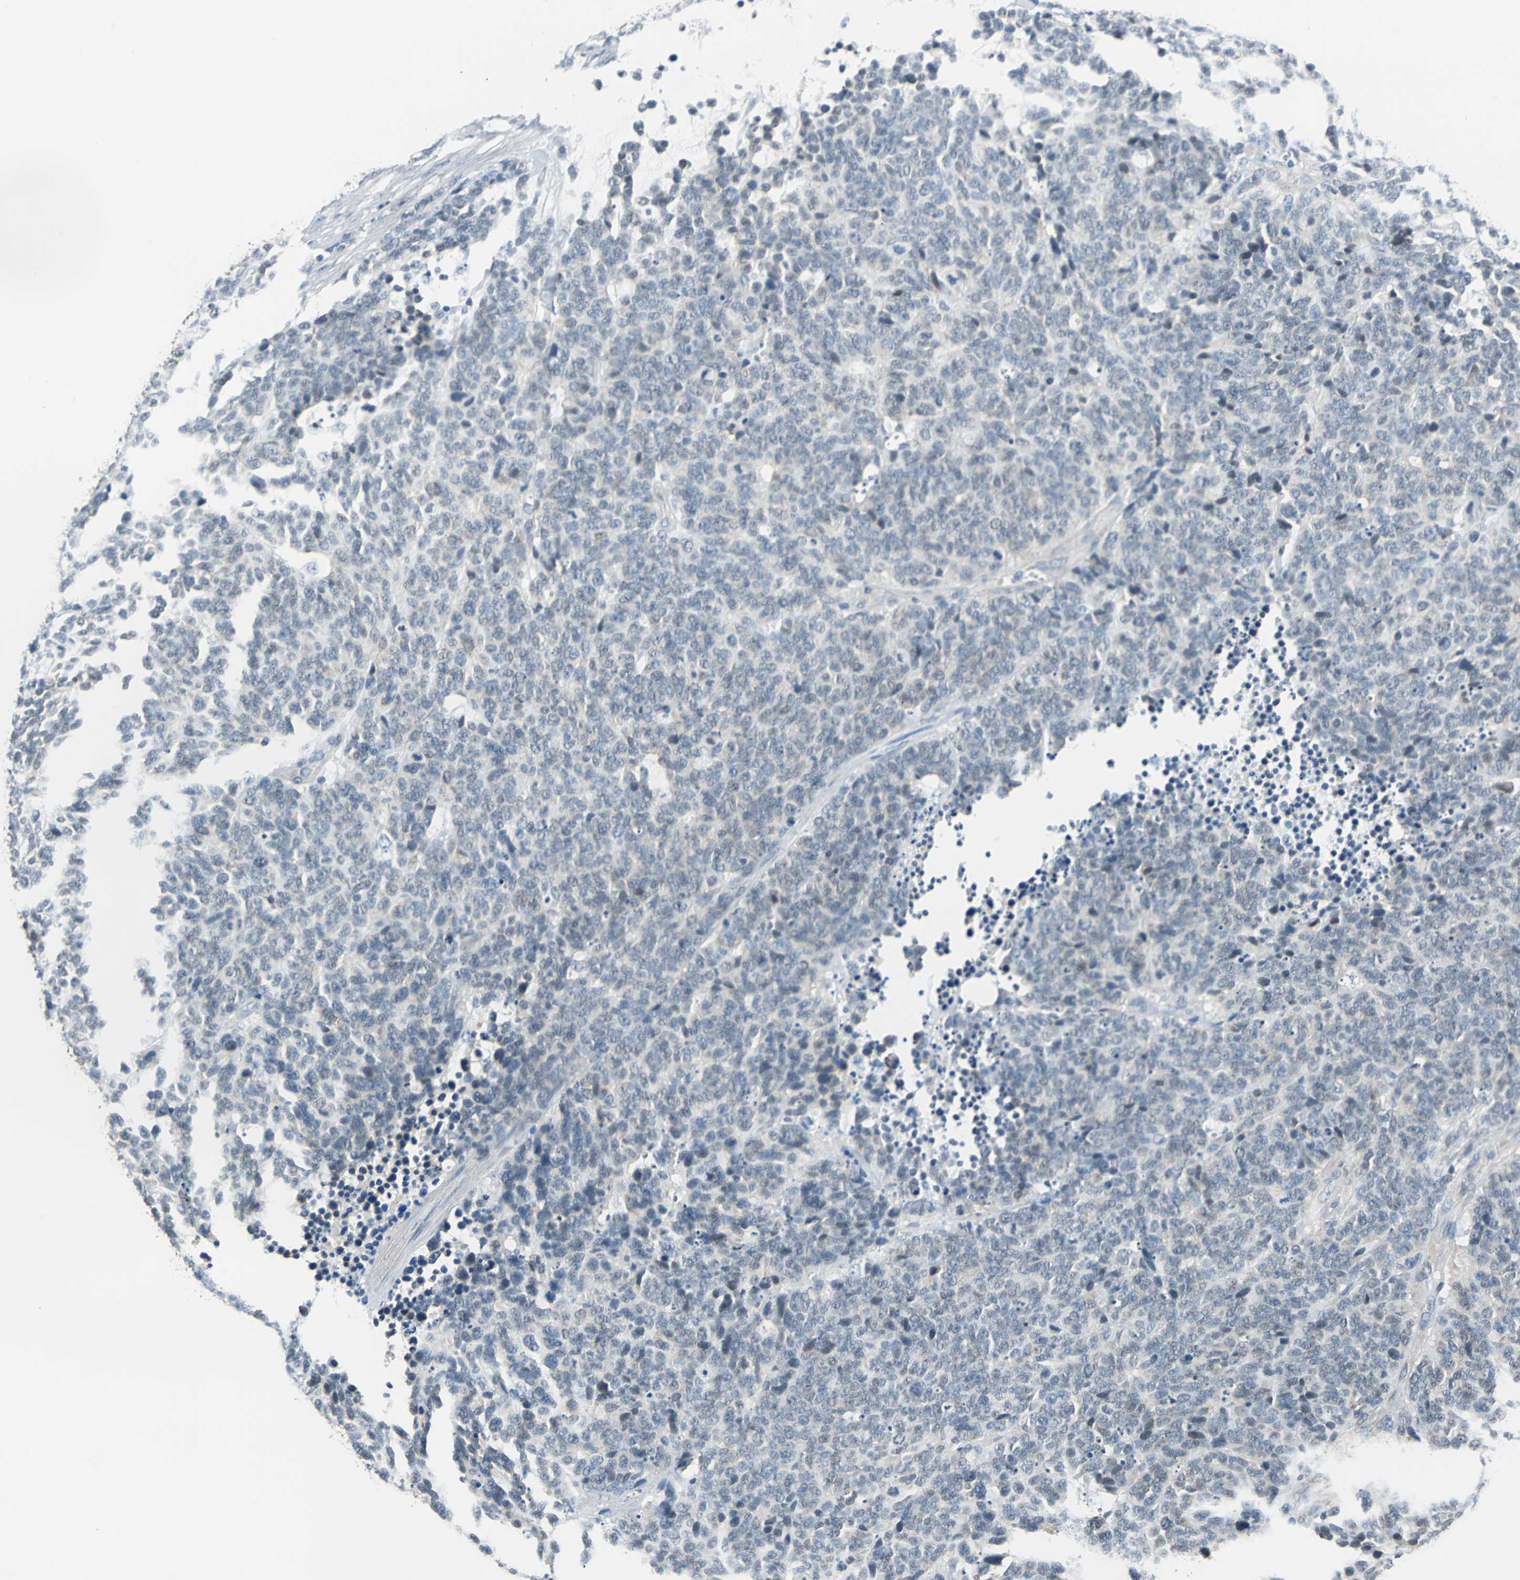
{"staining": {"intensity": "weak", "quantity": "25%-75%", "location": "cytoplasmic/membranous"}, "tissue": "lung cancer", "cell_type": "Tumor cells", "image_type": "cancer", "snomed": [{"axis": "morphology", "description": "Neoplasm, malignant, NOS"}, {"axis": "topography", "description": "Lung"}], "caption": "Tumor cells display low levels of weak cytoplasmic/membranous staining in about 25%-75% of cells in human malignant neoplasm (lung).", "gene": "FKBP4", "patient": {"sex": "female", "age": 58}}